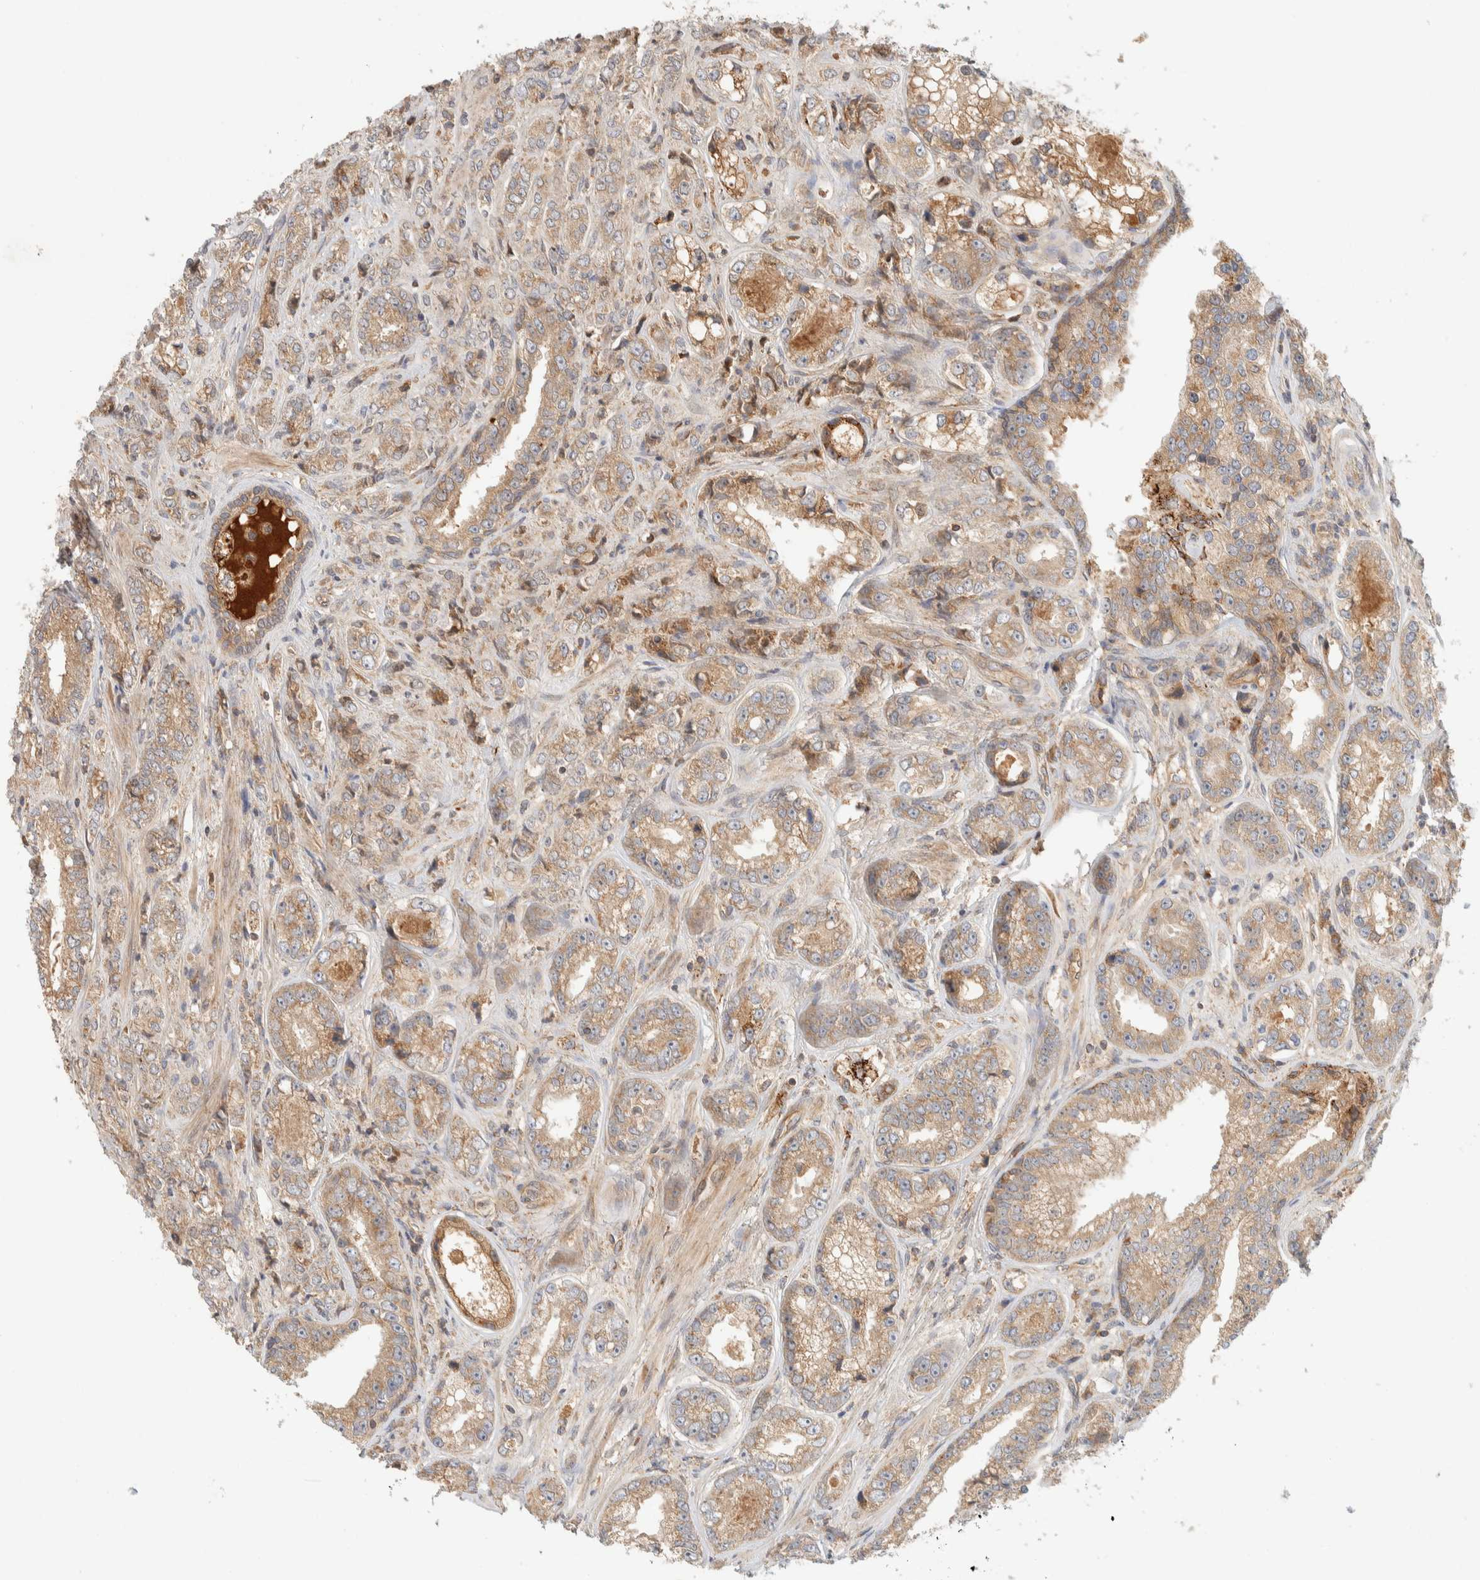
{"staining": {"intensity": "weak", "quantity": ">75%", "location": "cytoplasmic/membranous"}, "tissue": "prostate cancer", "cell_type": "Tumor cells", "image_type": "cancer", "snomed": [{"axis": "morphology", "description": "Adenocarcinoma, High grade"}, {"axis": "topography", "description": "Prostate"}], "caption": "Brown immunohistochemical staining in human prostate cancer exhibits weak cytoplasmic/membranous expression in approximately >75% of tumor cells.", "gene": "FAM167A", "patient": {"sex": "male", "age": 61}}